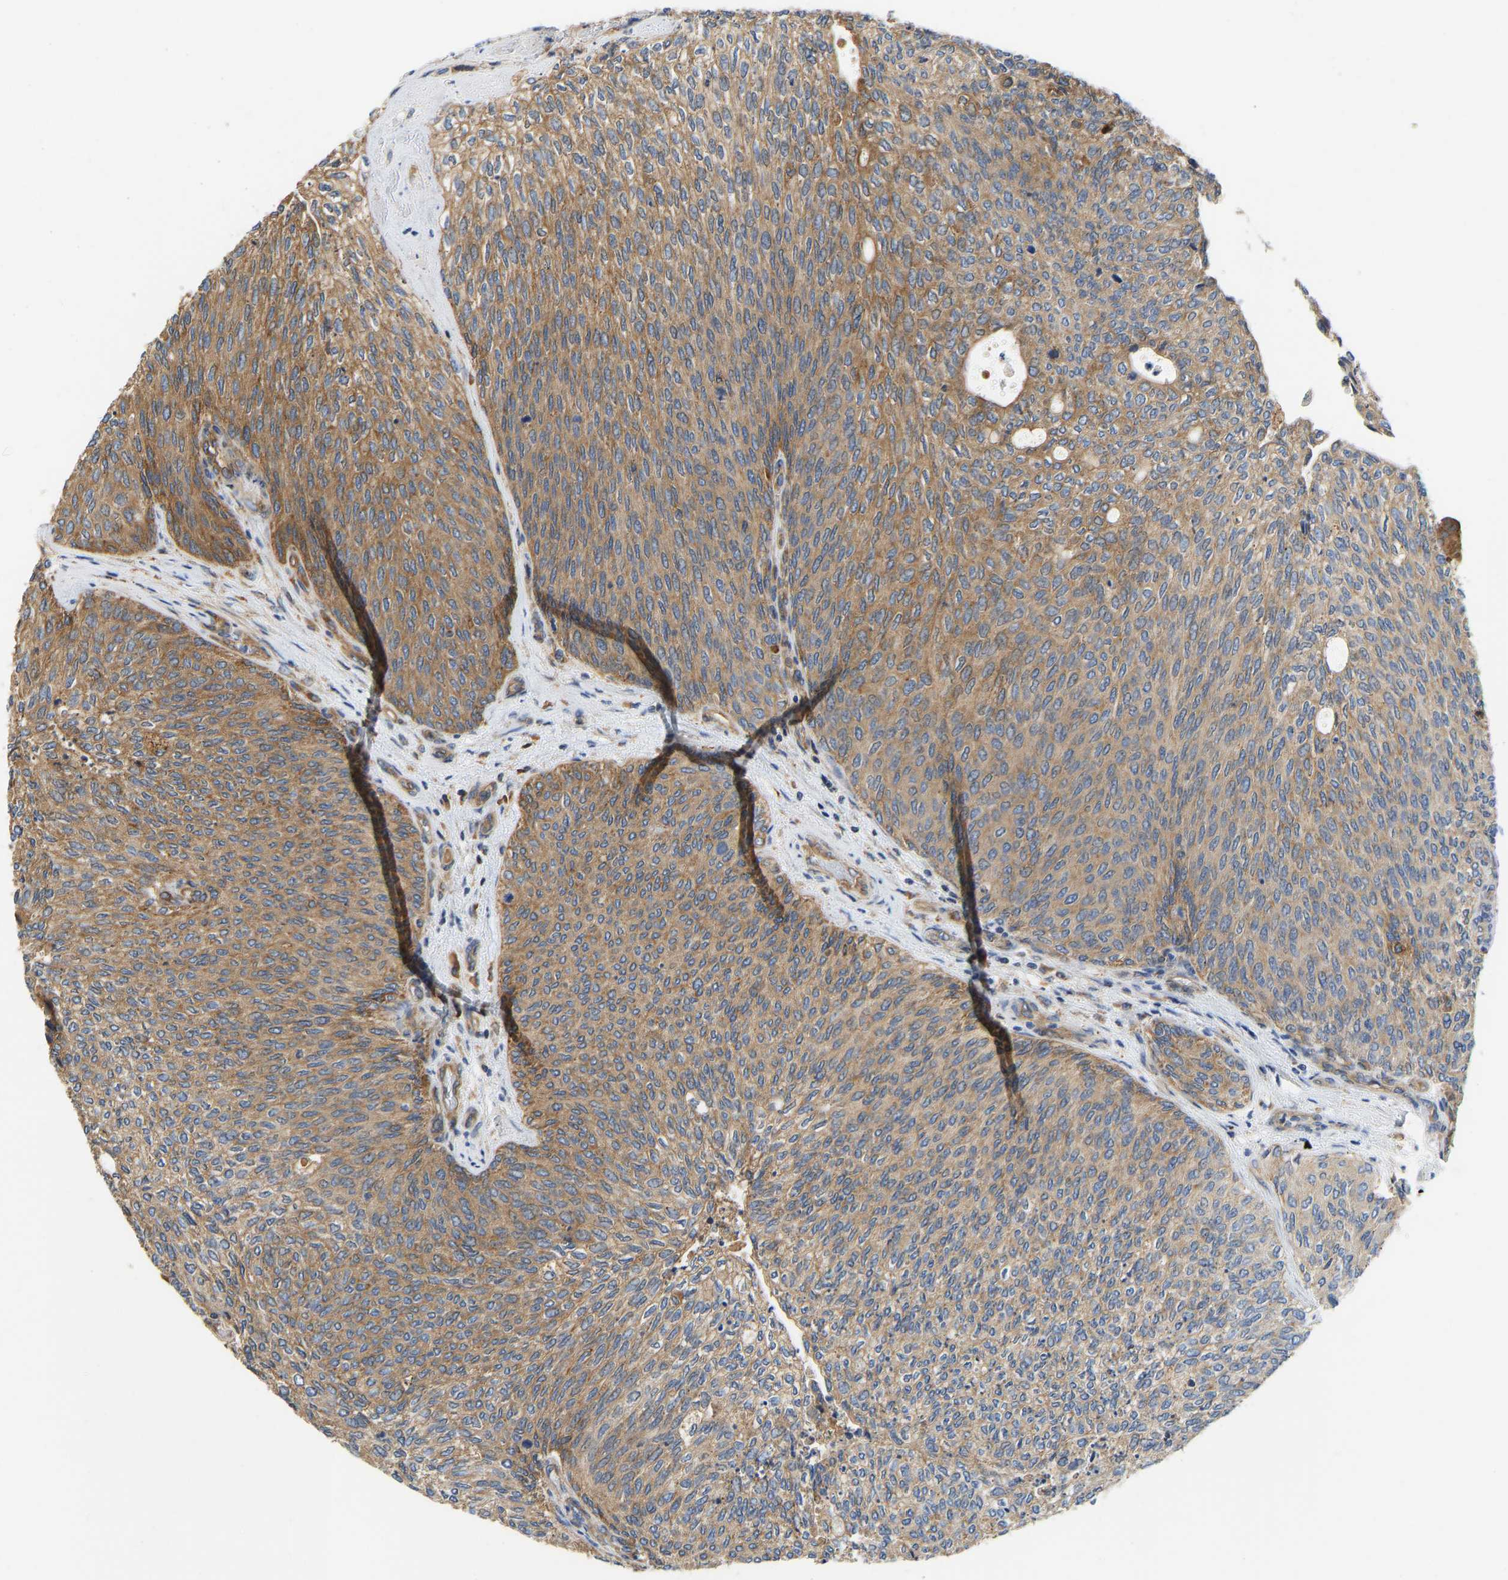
{"staining": {"intensity": "moderate", "quantity": "25%-75%", "location": "cytoplasmic/membranous"}, "tissue": "urothelial cancer", "cell_type": "Tumor cells", "image_type": "cancer", "snomed": [{"axis": "morphology", "description": "Urothelial carcinoma, Low grade"}, {"axis": "topography", "description": "Urinary bladder"}], "caption": "This photomicrograph displays IHC staining of urothelial cancer, with medium moderate cytoplasmic/membranous expression in about 25%-75% of tumor cells.", "gene": "FLNB", "patient": {"sex": "female", "age": 79}}